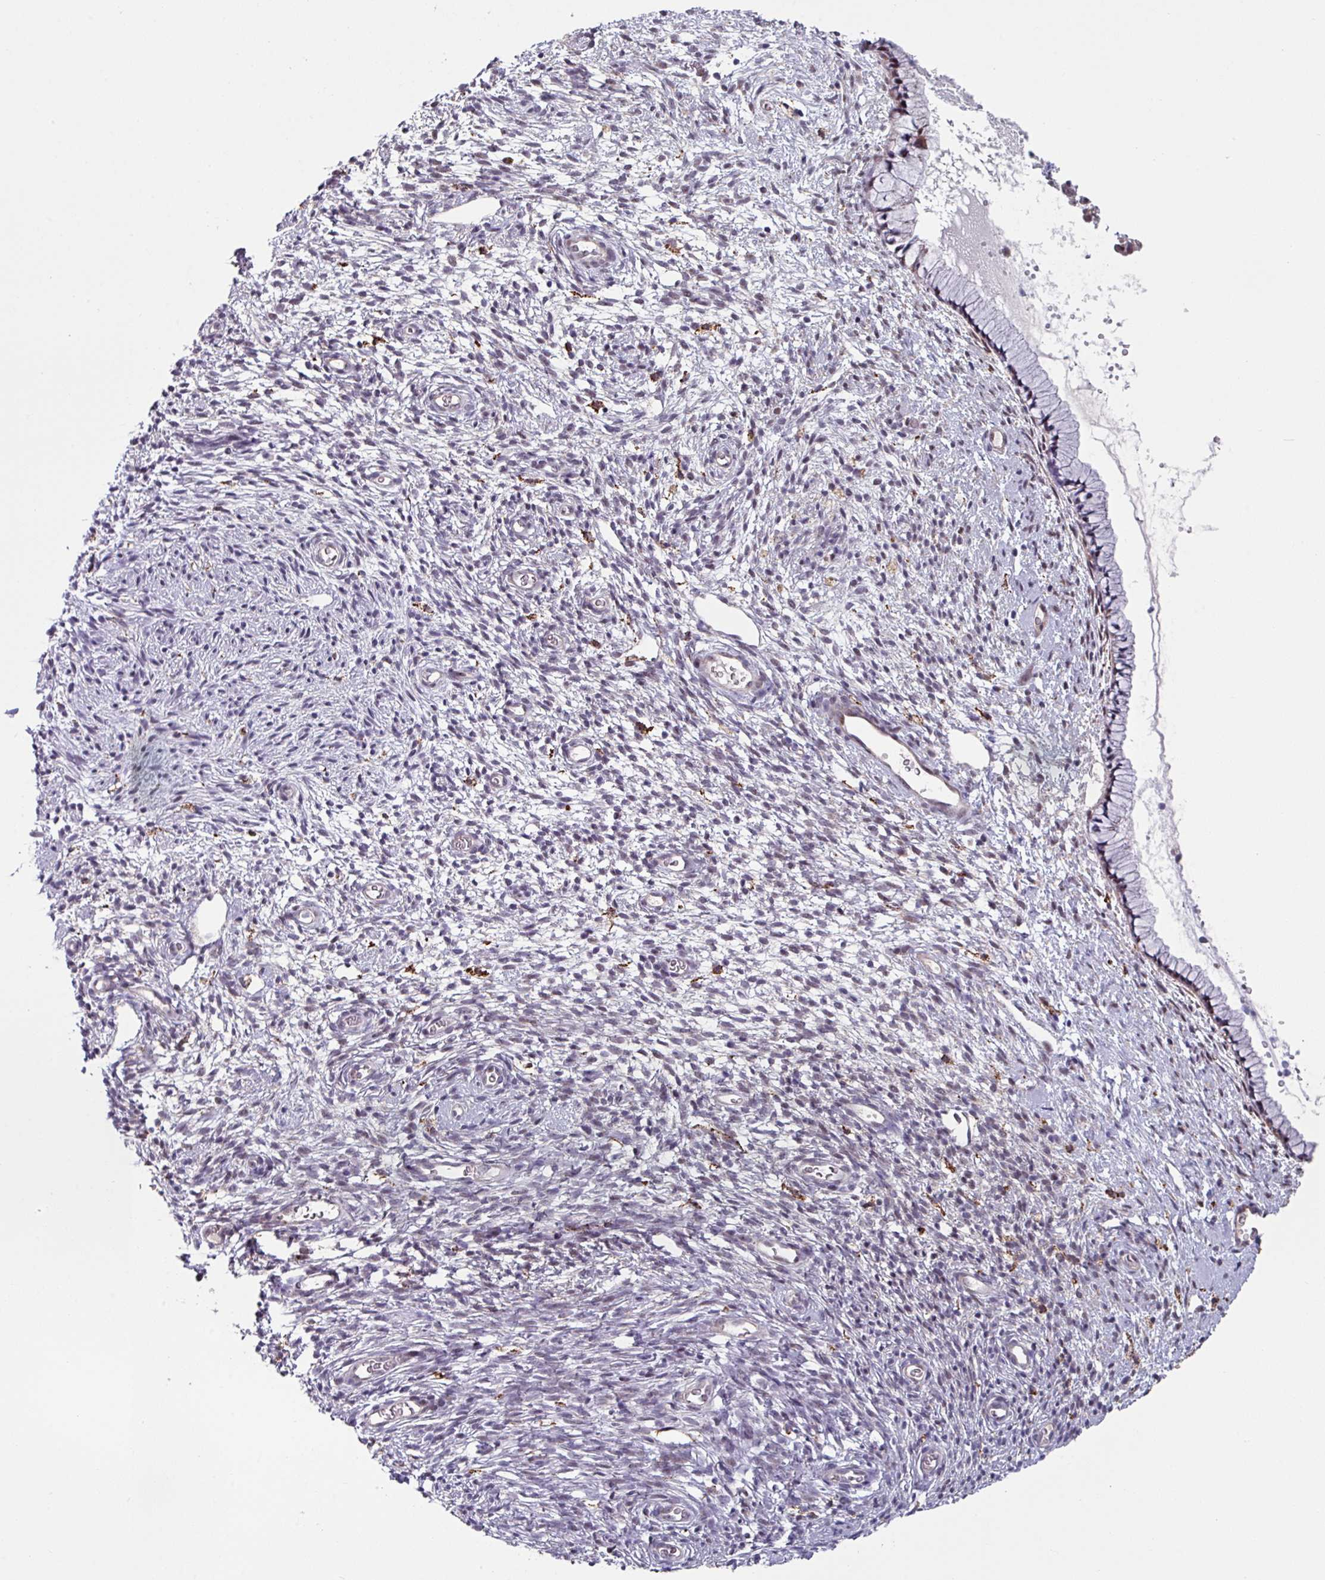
{"staining": {"intensity": "moderate", "quantity": "25%-75%", "location": "nuclear"}, "tissue": "cervix", "cell_type": "Glandular cells", "image_type": "normal", "snomed": [{"axis": "morphology", "description": "Normal tissue, NOS"}, {"axis": "topography", "description": "Cervix"}], "caption": "Protein analysis of normal cervix shows moderate nuclear positivity in about 25%-75% of glandular cells.", "gene": "BMS1", "patient": {"sex": "female", "age": 76}}